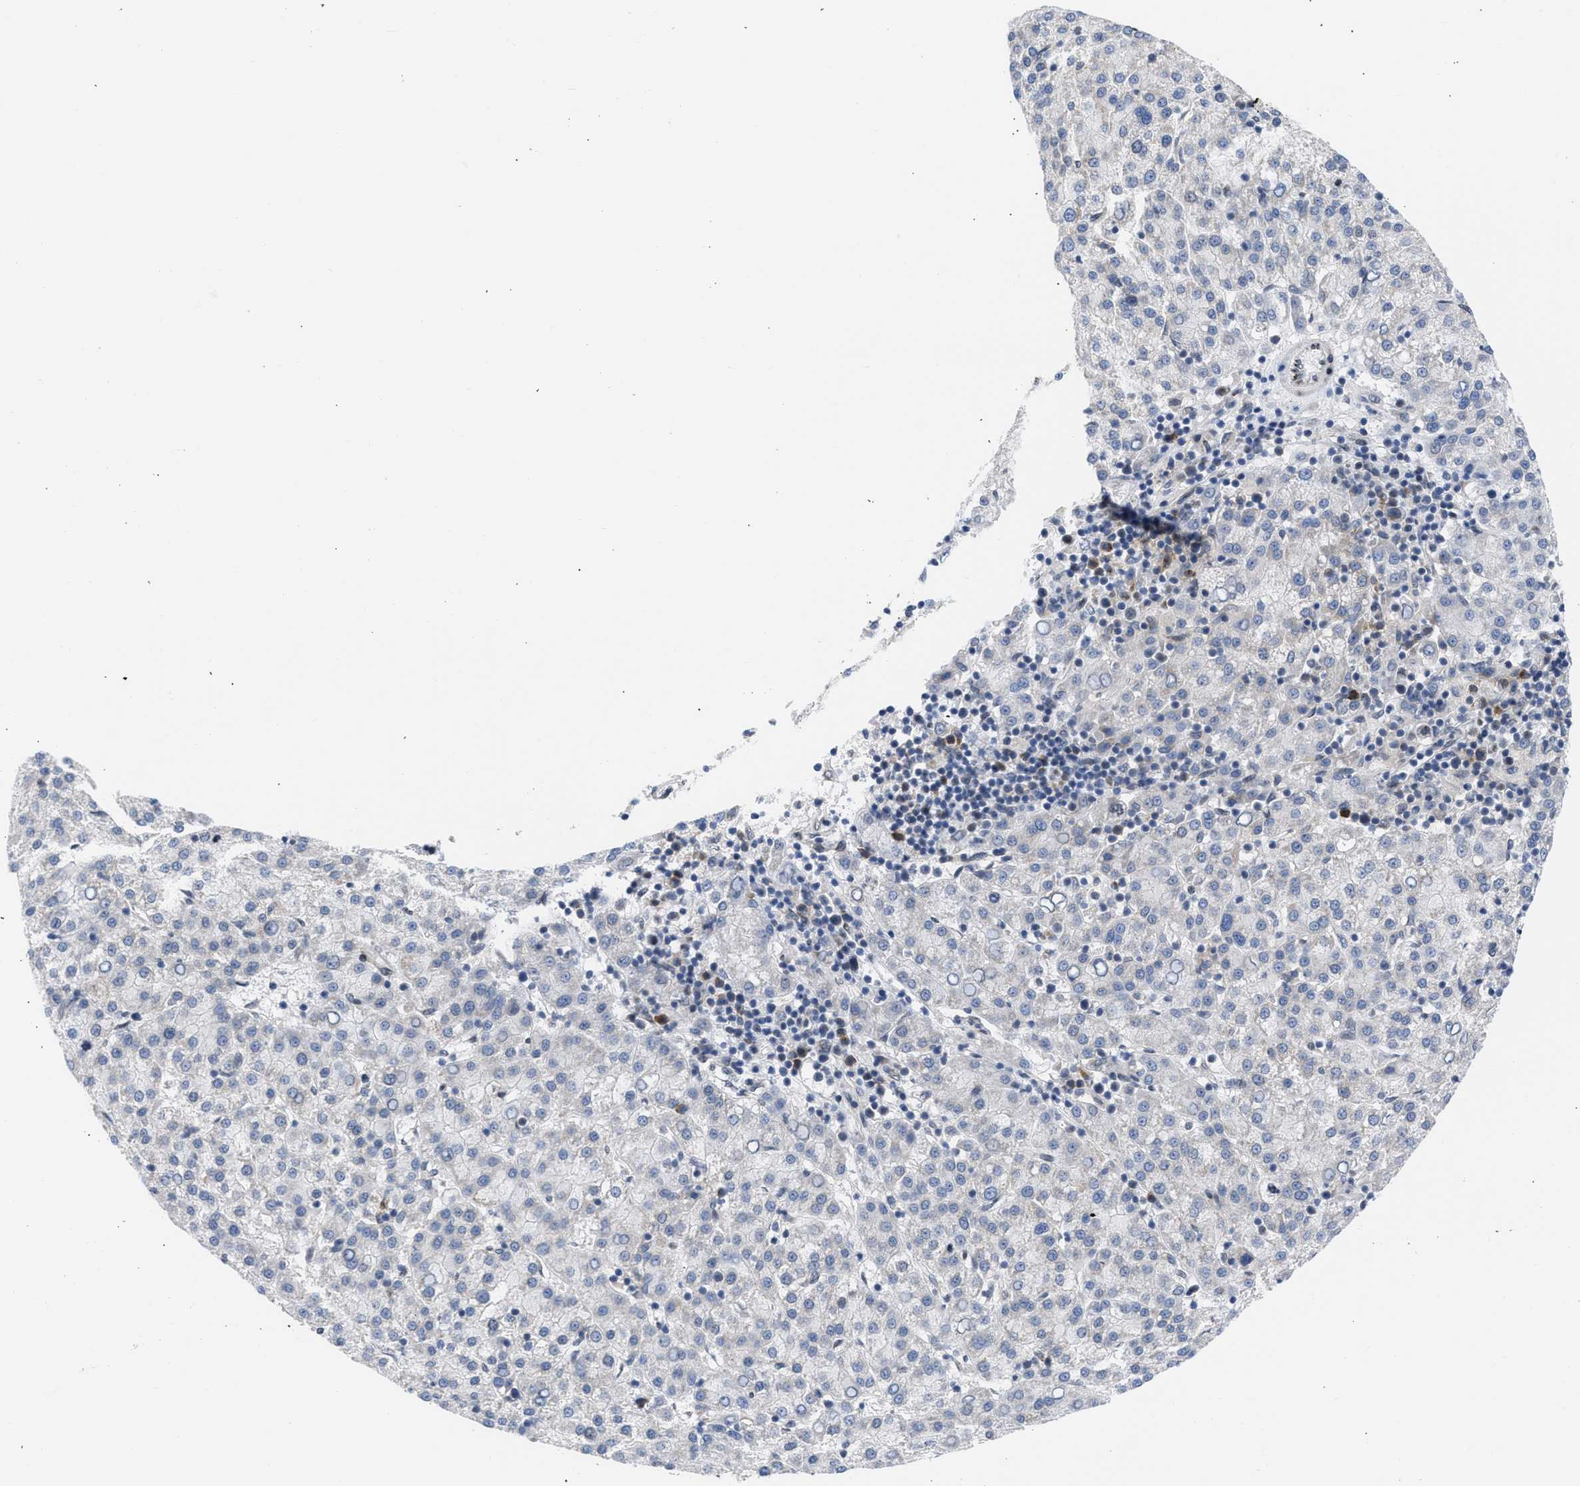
{"staining": {"intensity": "negative", "quantity": "none", "location": "none"}, "tissue": "liver cancer", "cell_type": "Tumor cells", "image_type": "cancer", "snomed": [{"axis": "morphology", "description": "Carcinoma, Hepatocellular, NOS"}, {"axis": "topography", "description": "Liver"}], "caption": "A histopathology image of human liver cancer is negative for staining in tumor cells.", "gene": "NUP35", "patient": {"sex": "female", "age": 58}}